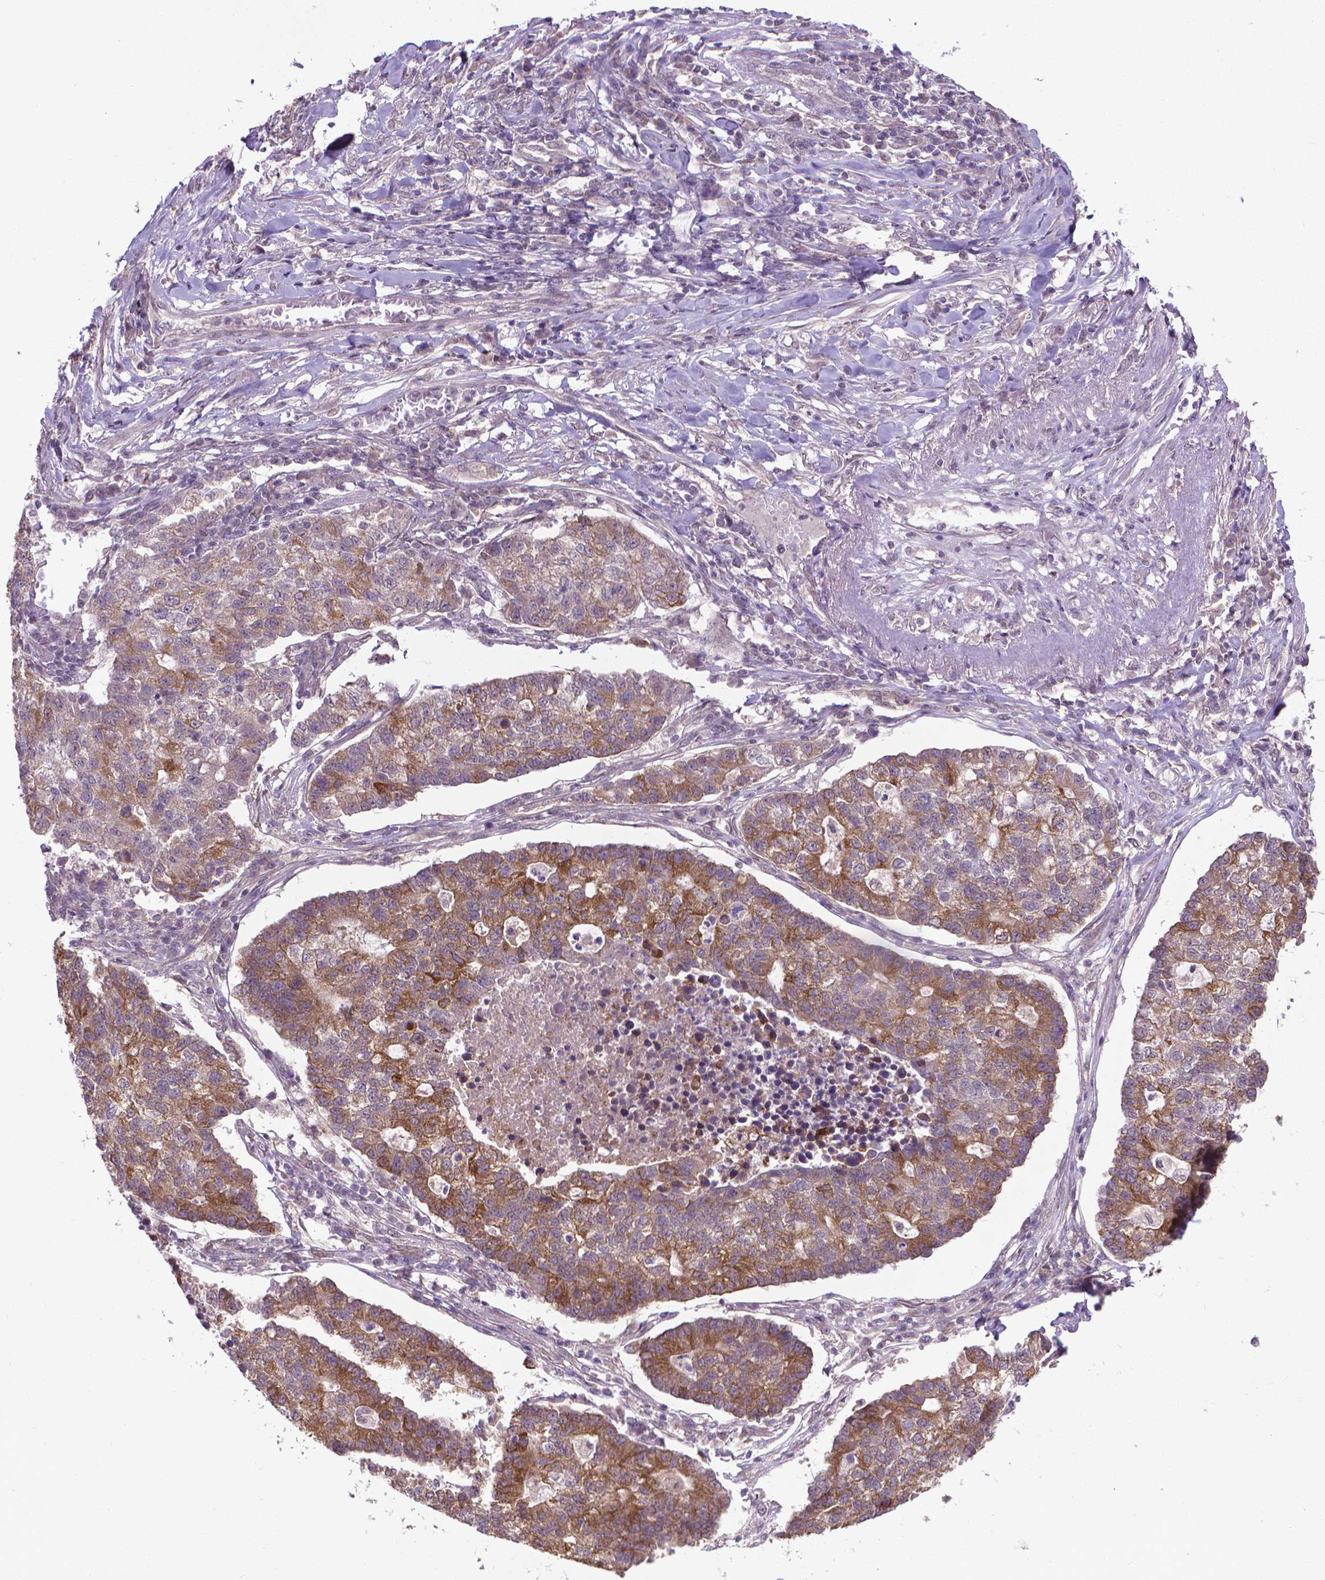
{"staining": {"intensity": "moderate", "quantity": ">75%", "location": "cytoplasmic/membranous"}, "tissue": "lung cancer", "cell_type": "Tumor cells", "image_type": "cancer", "snomed": [{"axis": "morphology", "description": "Adenocarcinoma, NOS"}, {"axis": "topography", "description": "Lung"}], "caption": "This is an image of IHC staining of adenocarcinoma (lung), which shows moderate positivity in the cytoplasmic/membranous of tumor cells.", "gene": "GPR63", "patient": {"sex": "male", "age": 57}}